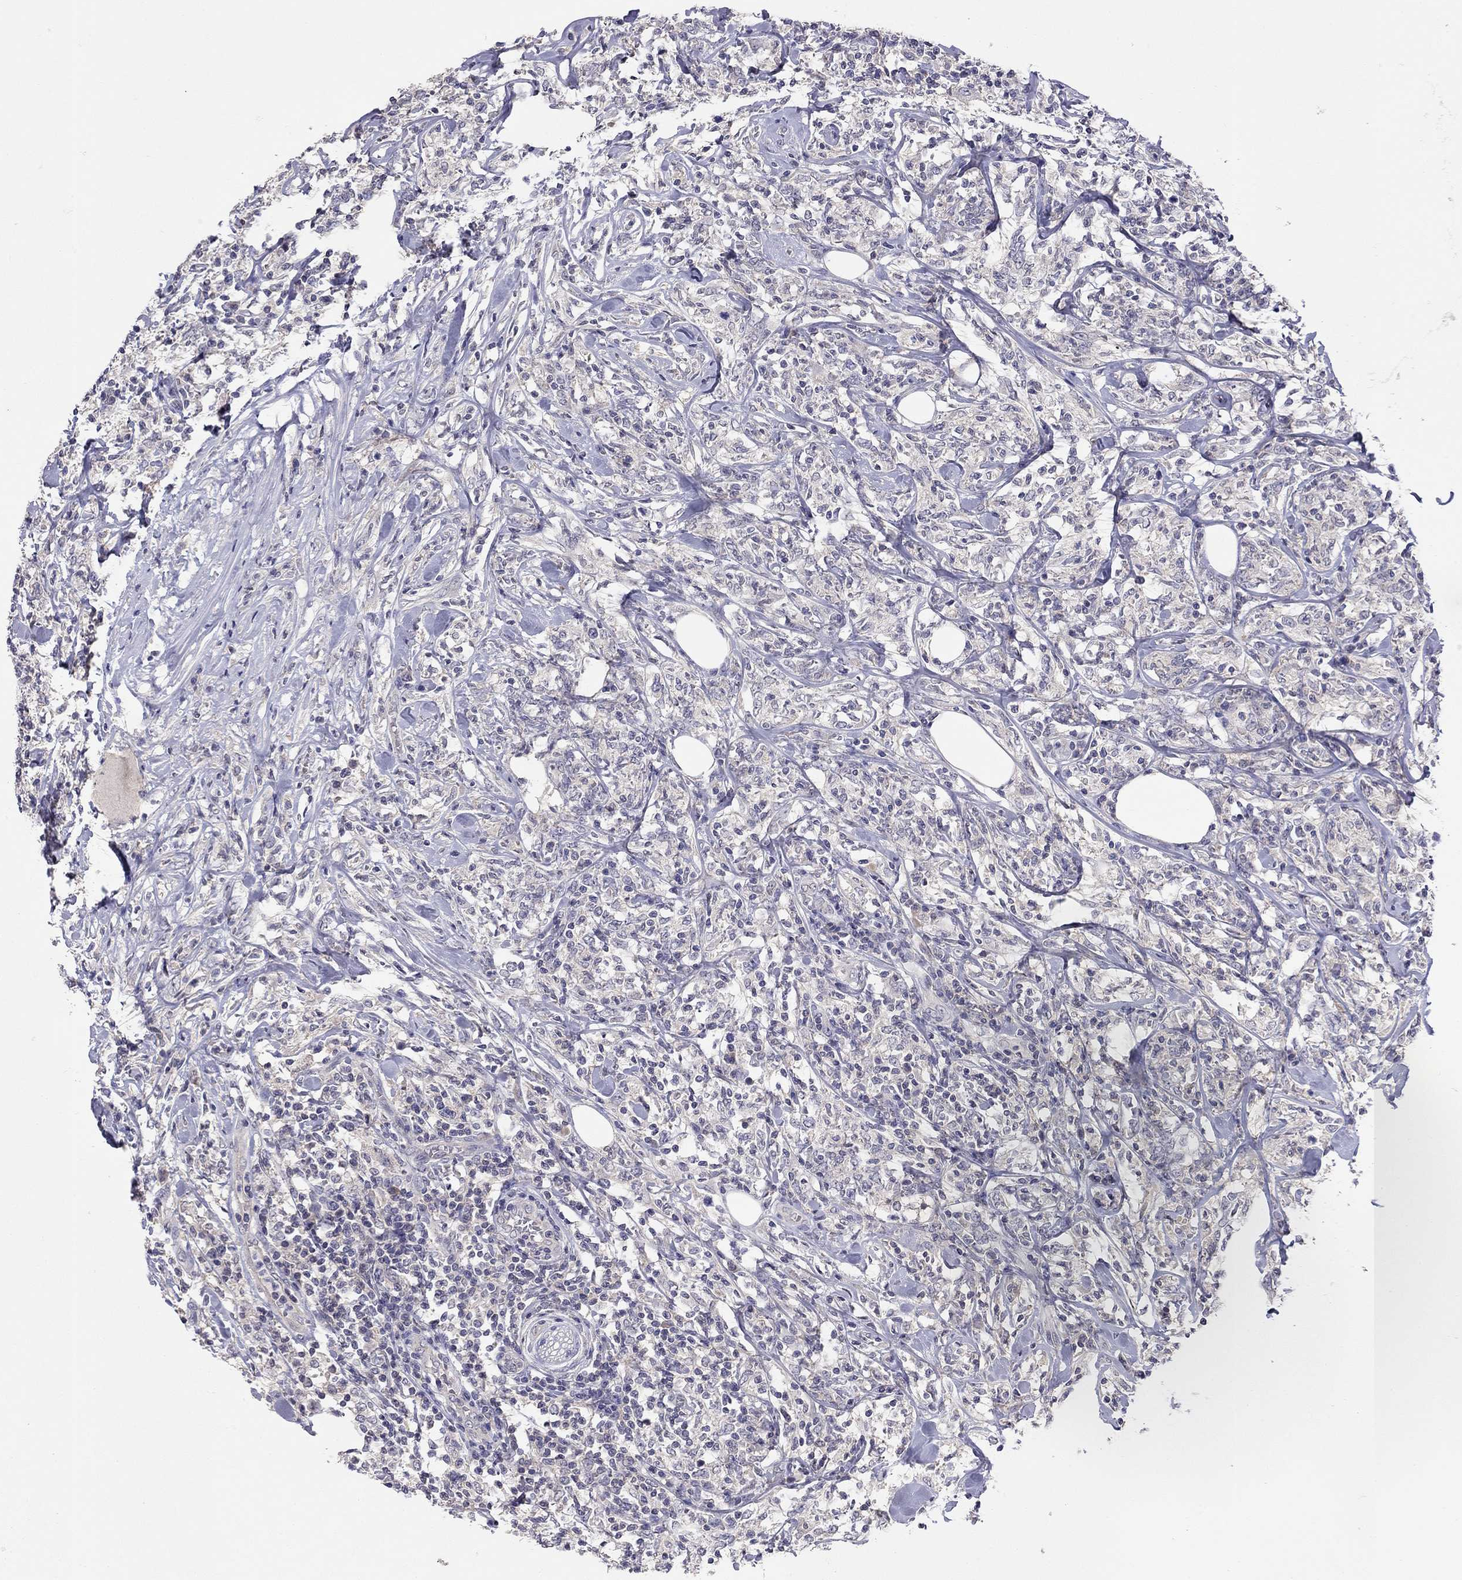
{"staining": {"intensity": "negative", "quantity": "none", "location": "none"}, "tissue": "lymphoma", "cell_type": "Tumor cells", "image_type": "cancer", "snomed": [{"axis": "morphology", "description": "Malignant lymphoma, non-Hodgkin's type, High grade"}, {"axis": "topography", "description": "Lymph node"}], "caption": "Protein analysis of lymphoma shows no significant staining in tumor cells.", "gene": "RTP5", "patient": {"sex": "female", "age": 84}}